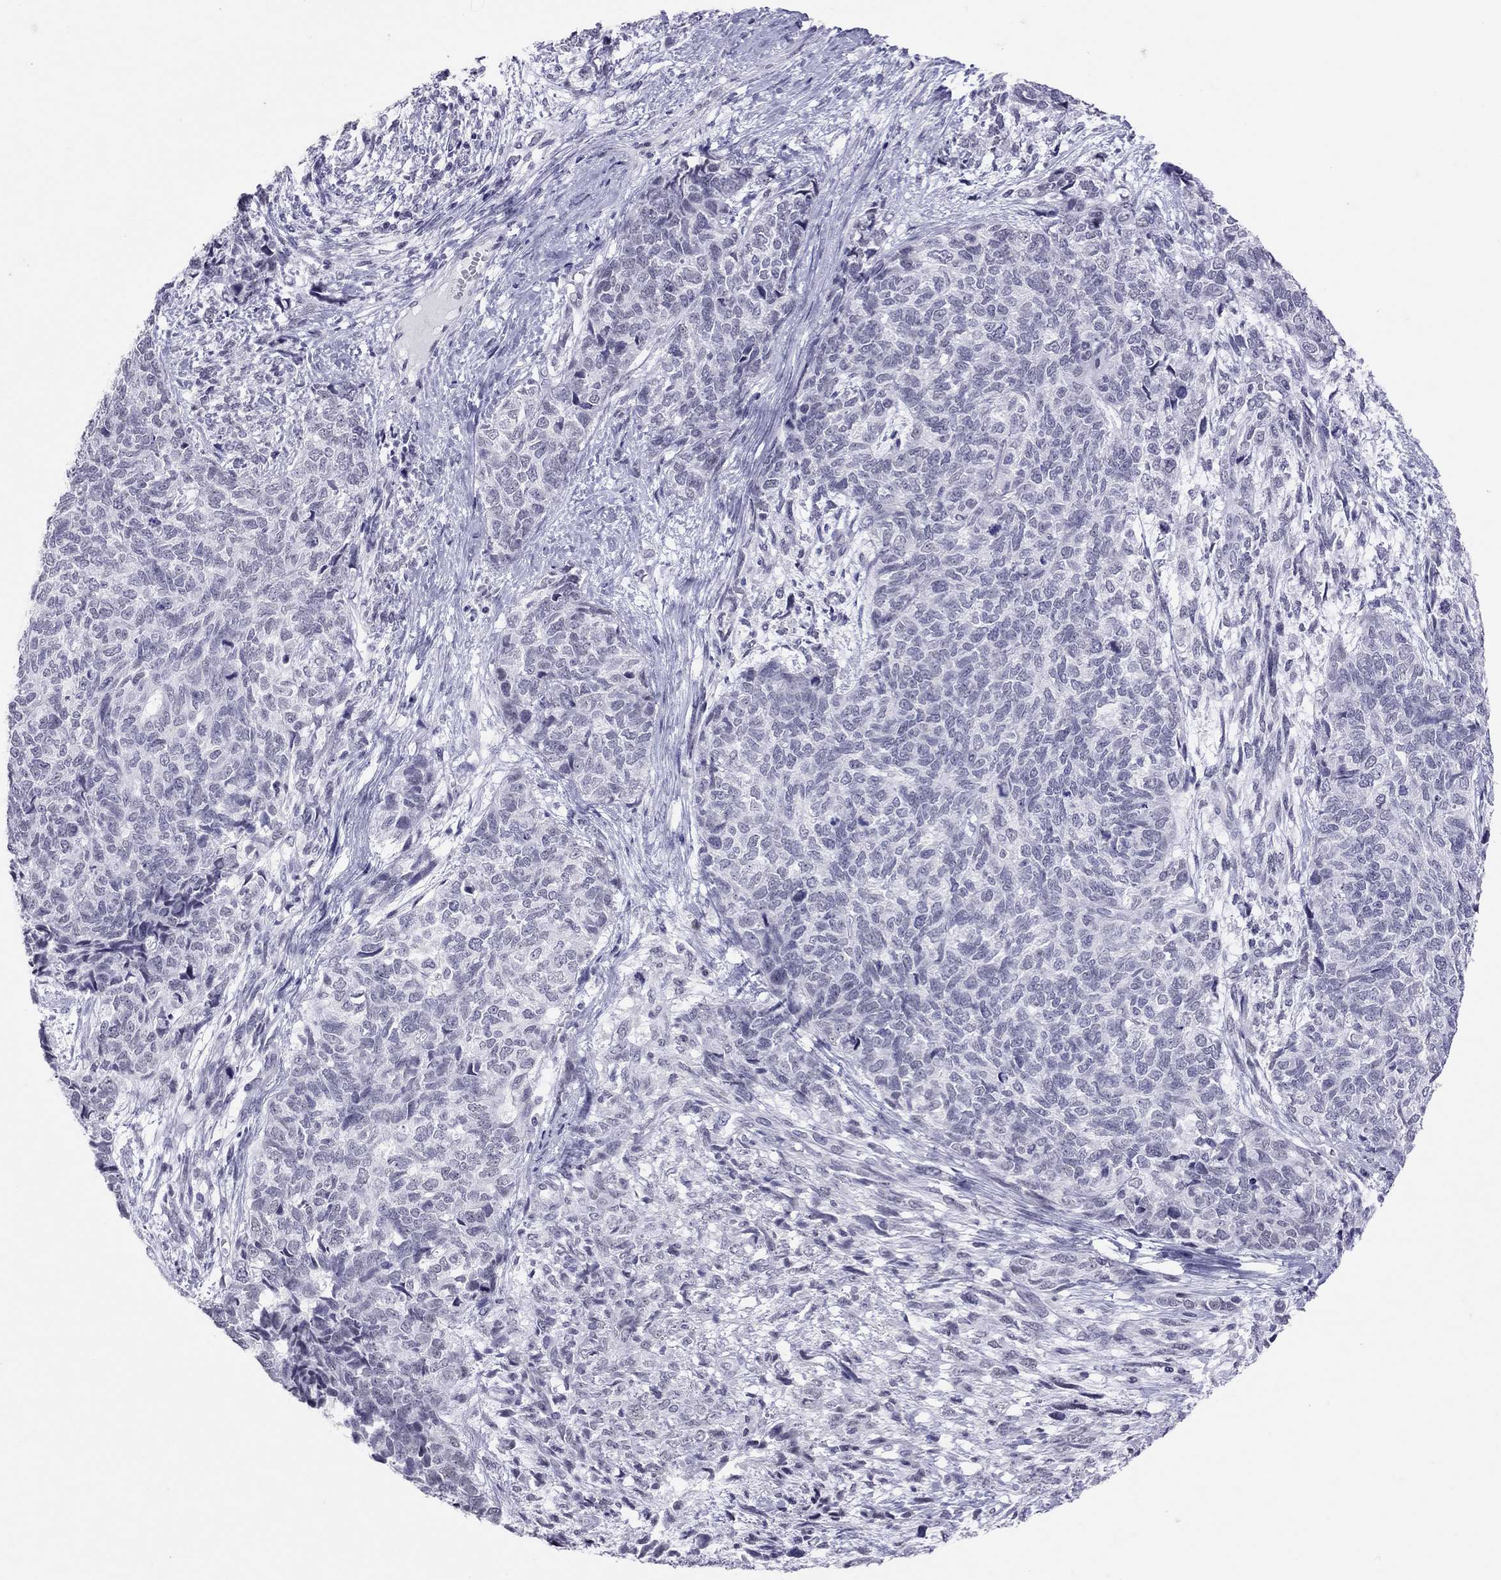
{"staining": {"intensity": "negative", "quantity": "none", "location": "none"}, "tissue": "cervical cancer", "cell_type": "Tumor cells", "image_type": "cancer", "snomed": [{"axis": "morphology", "description": "Squamous cell carcinoma, NOS"}, {"axis": "topography", "description": "Cervix"}], "caption": "Human cervical cancer (squamous cell carcinoma) stained for a protein using immunohistochemistry shows no staining in tumor cells.", "gene": "JHY", "patient": {"sex": "female", "age": 63}}